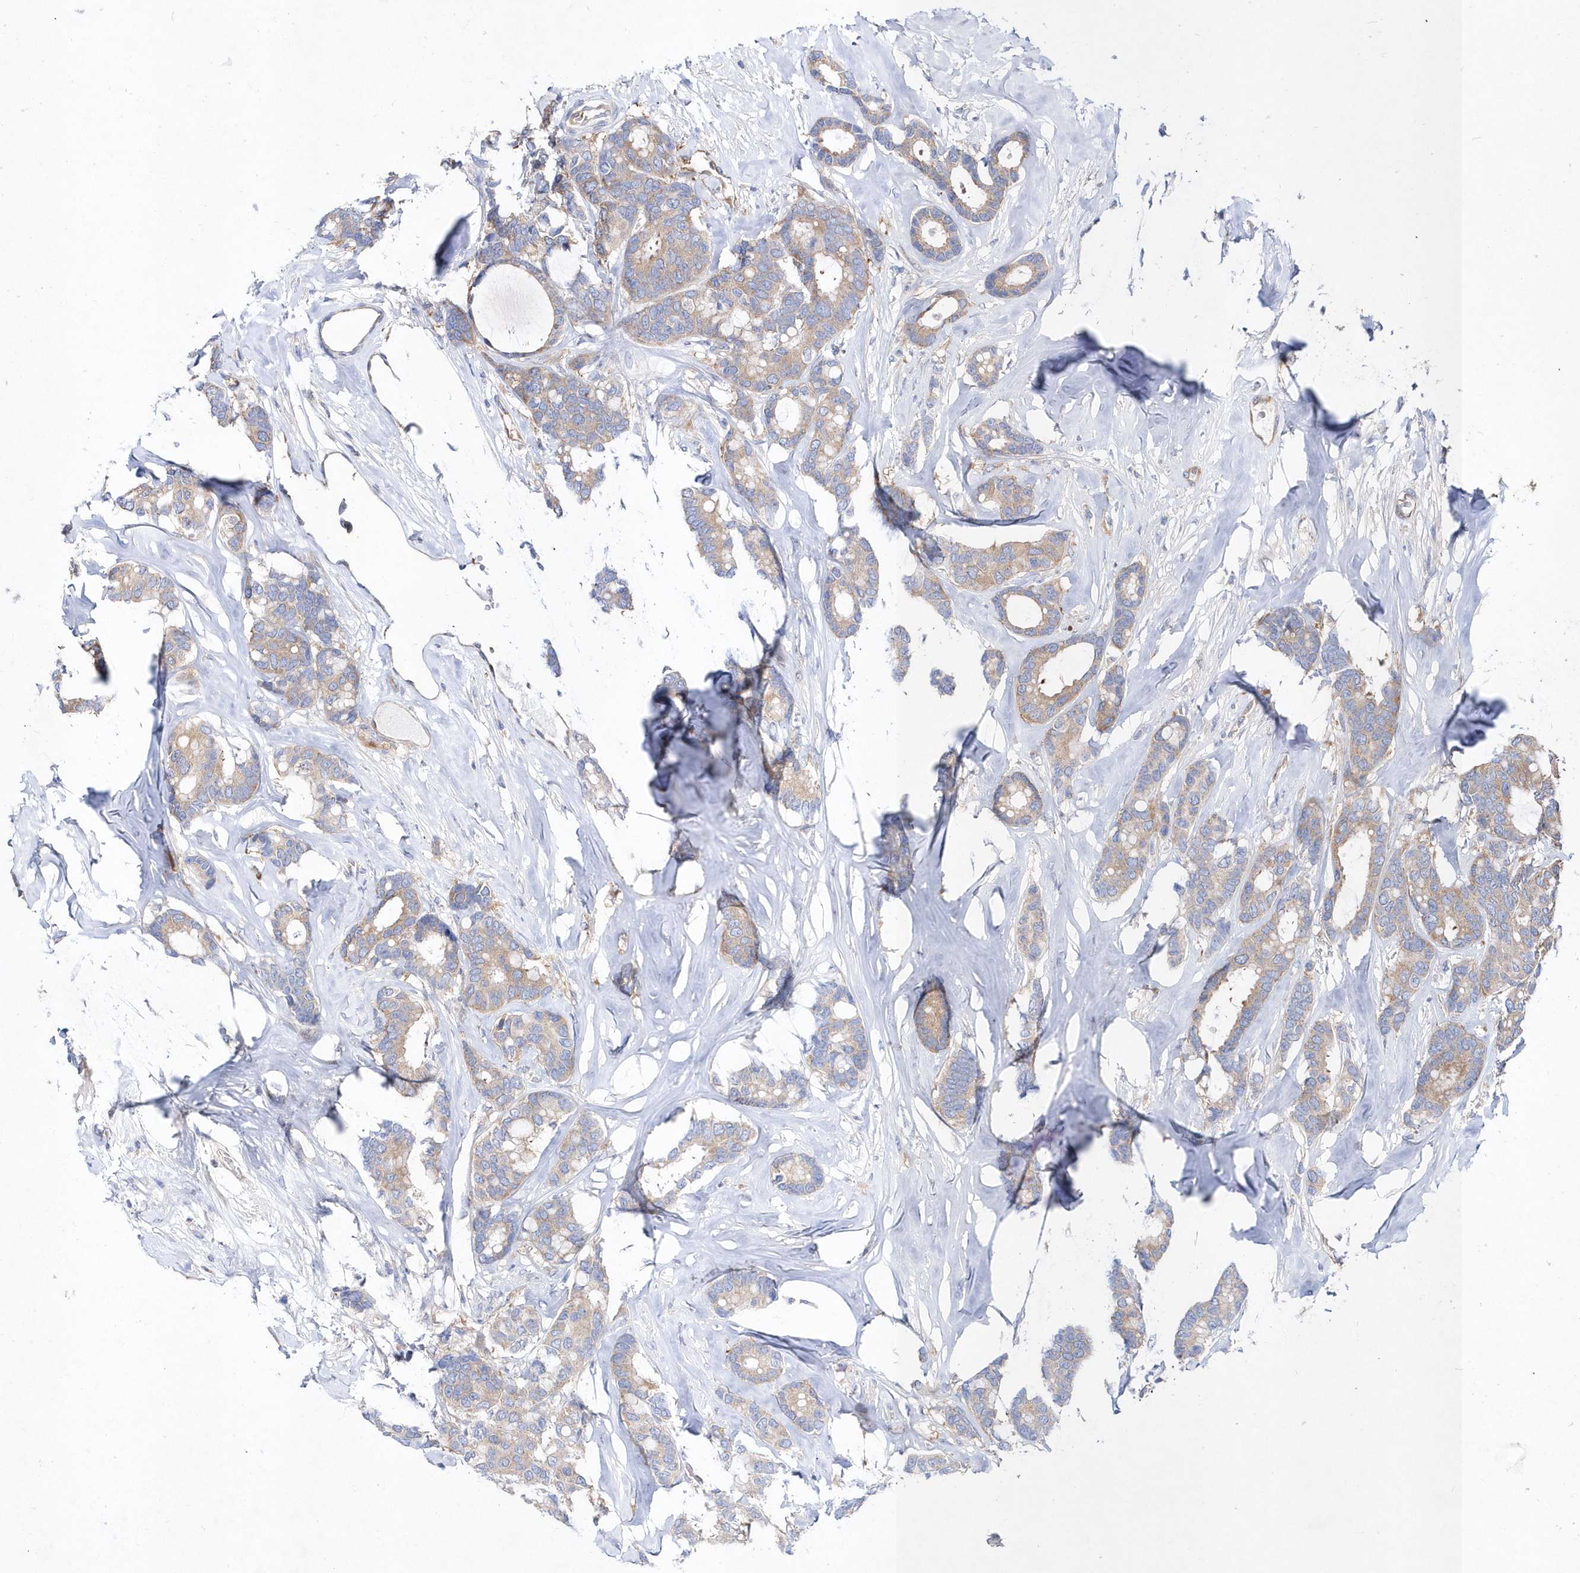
{"staining": {"intensity": "weak", "quantity": ">75%", "location": "cytoplasmic/membranous"}, "tissue": "breast cancer", "cell_type": "Tumor cells", "image_type": "cancer", "snomed": [{"axis": "morphology", "description": "Duct carcinoma"}, {"axis": "topography", "description": "Breast"}], "caption": "There is low levels of weak cytoplasmic/membranous staining in tumor cells of breast cancer, as demonstrated by immunohistochemical staining (brown color).", "gene": "JKAMP", "patient": {"sex": "female", "age": 87}}